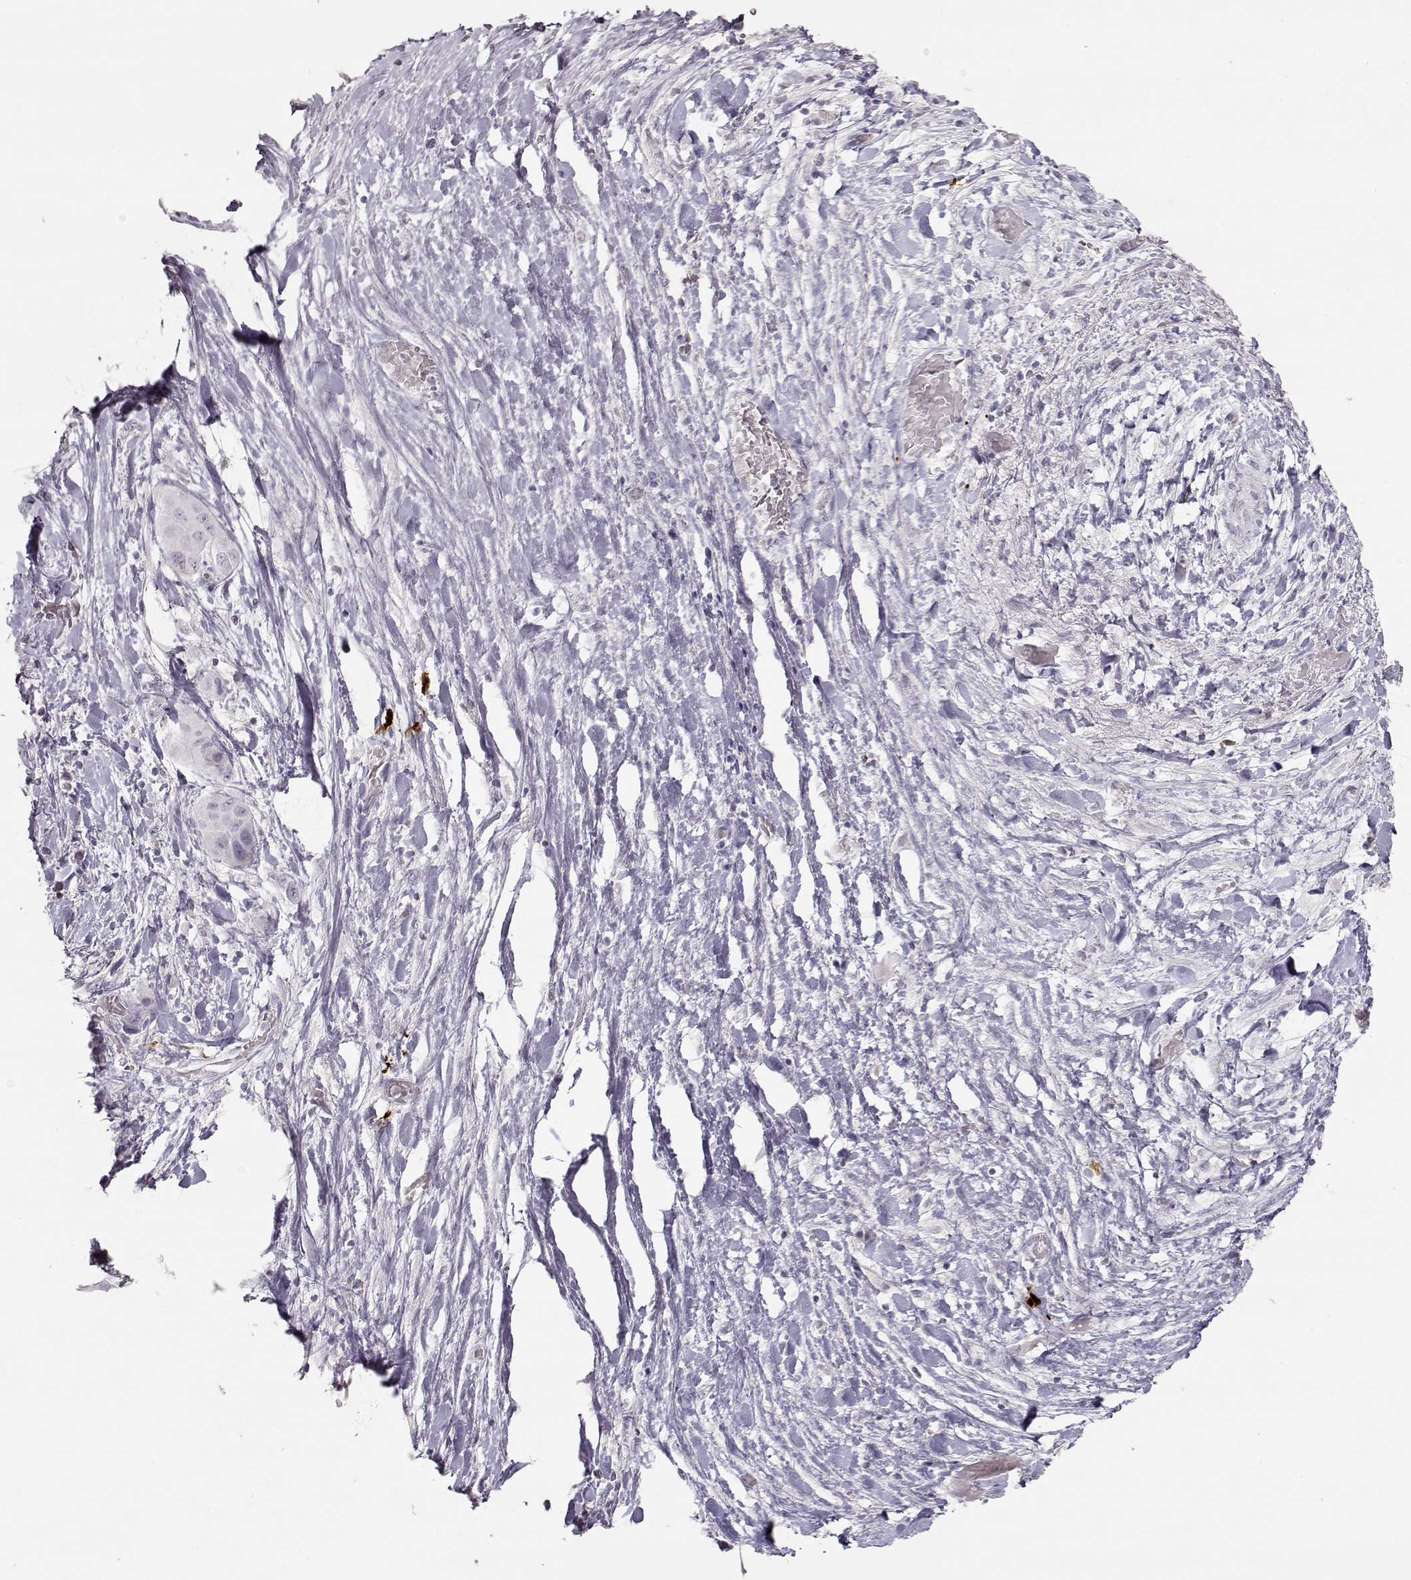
{"staining": {"intensity": "negative", "quantity": "none", "location": "none"}, "tissue": "liver cancer", "cell_type": "Tumor cells", "image_type": "cancer", "snomed": [{"axis": "morphology", "description": "Cholangiocarcinoma"}, {"axis": "topography", "description": "Liver"}], "caption": "The image displays no significant positivity in tumor cells of cholangiocarcinoma (liver).", "gene": "S100B", "patient": {"sex": "female", "age": 52}}